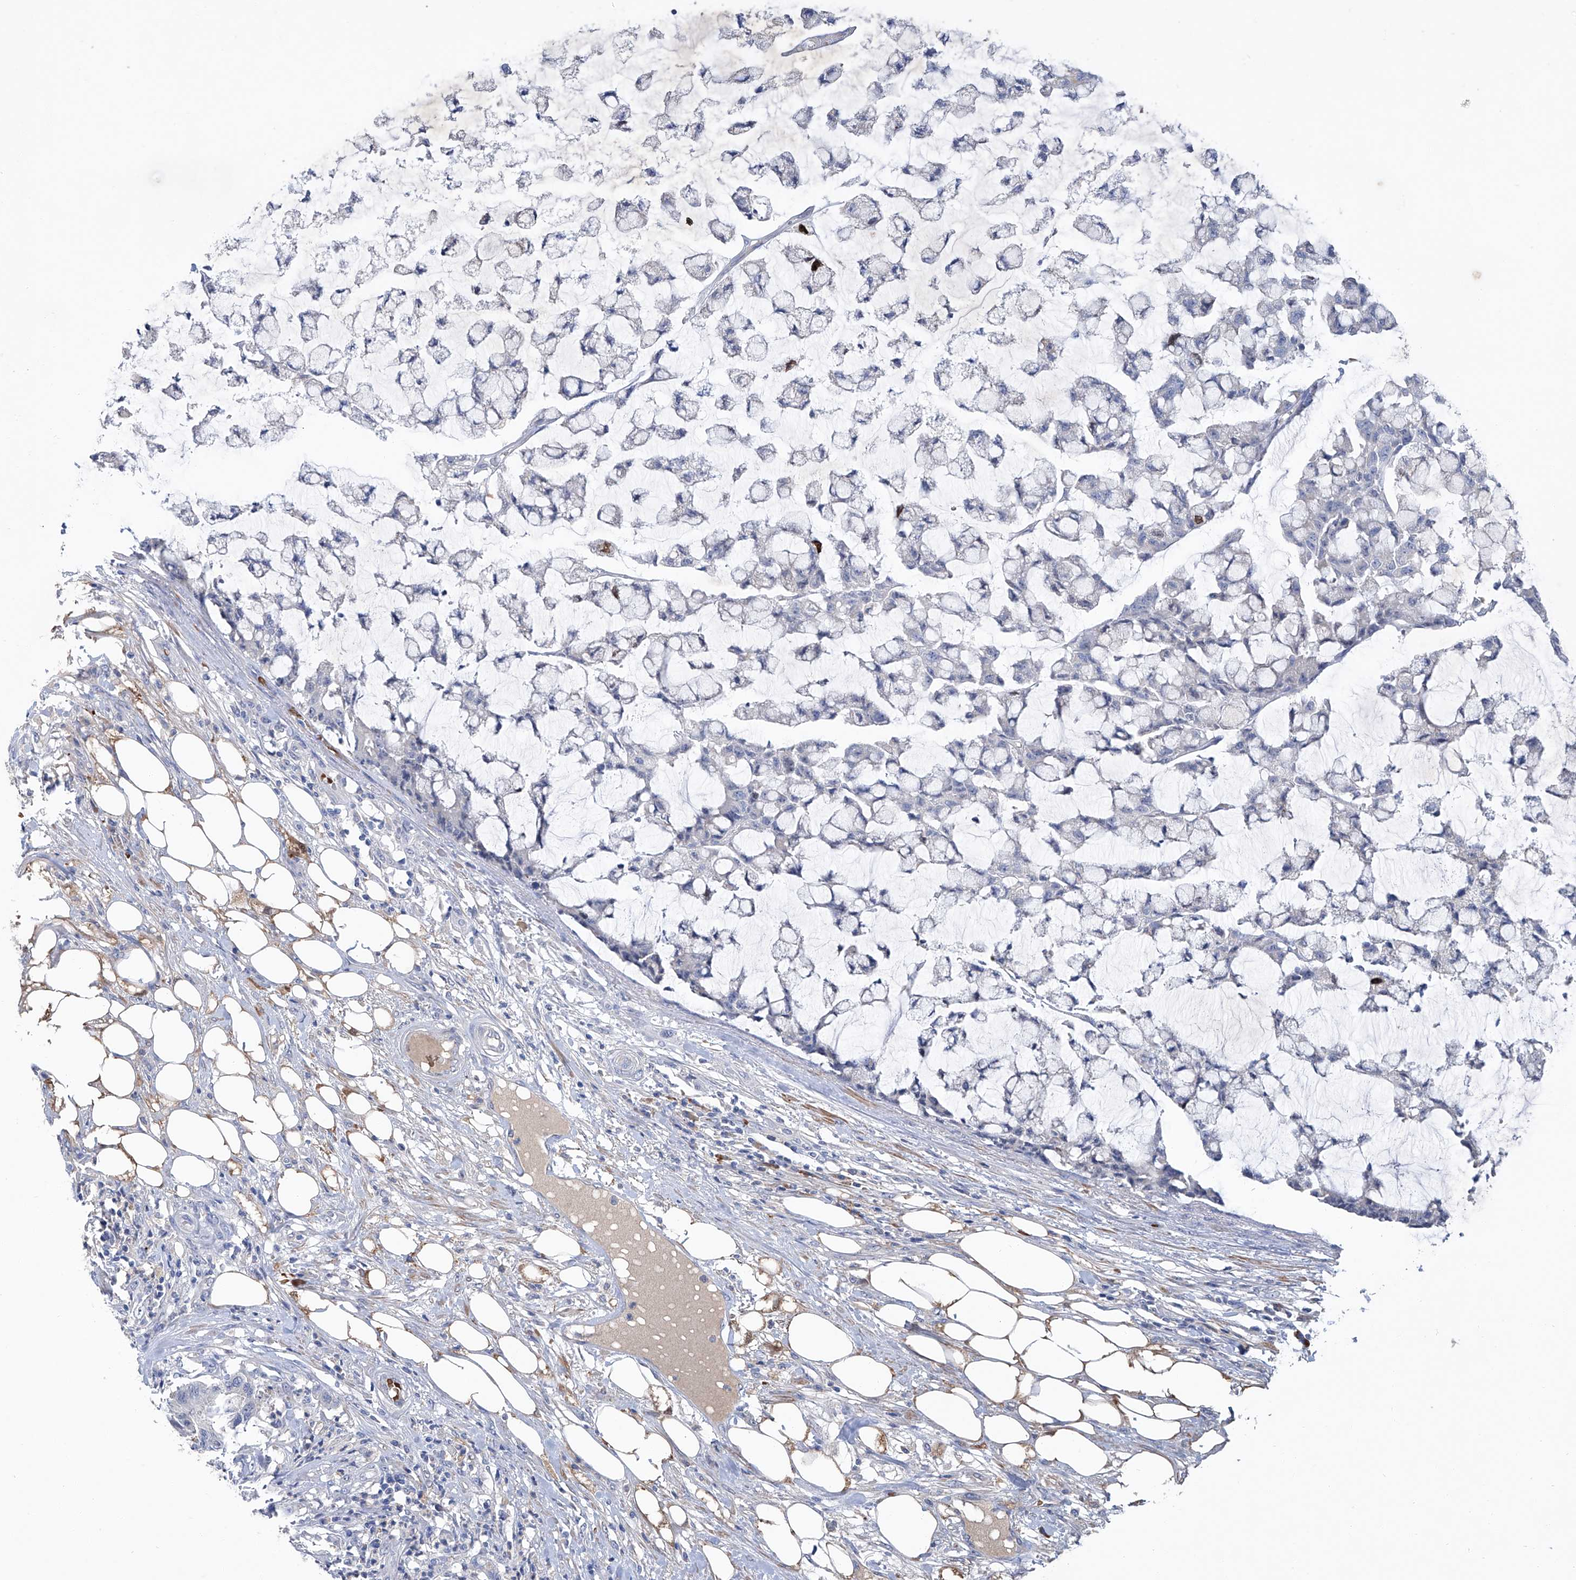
{"staining": {"intensity": "negative", "quantity": "none", "location": "none"}, "tissue": "colorectal cancer", "cell_type": "Tumor cells", "image_type": "cancer", "snomed": [{"axis": "morphology", "description": "Adenocarcinoma, NOS"}, {"axis": "topography", "description": "Colon"}], "caption": "This is an IHC image of human colorectal adenocarcinoma. There is no expression in tumor cells.", "gene": "GPT", "patient": {"sex": "female", "age": 84}}